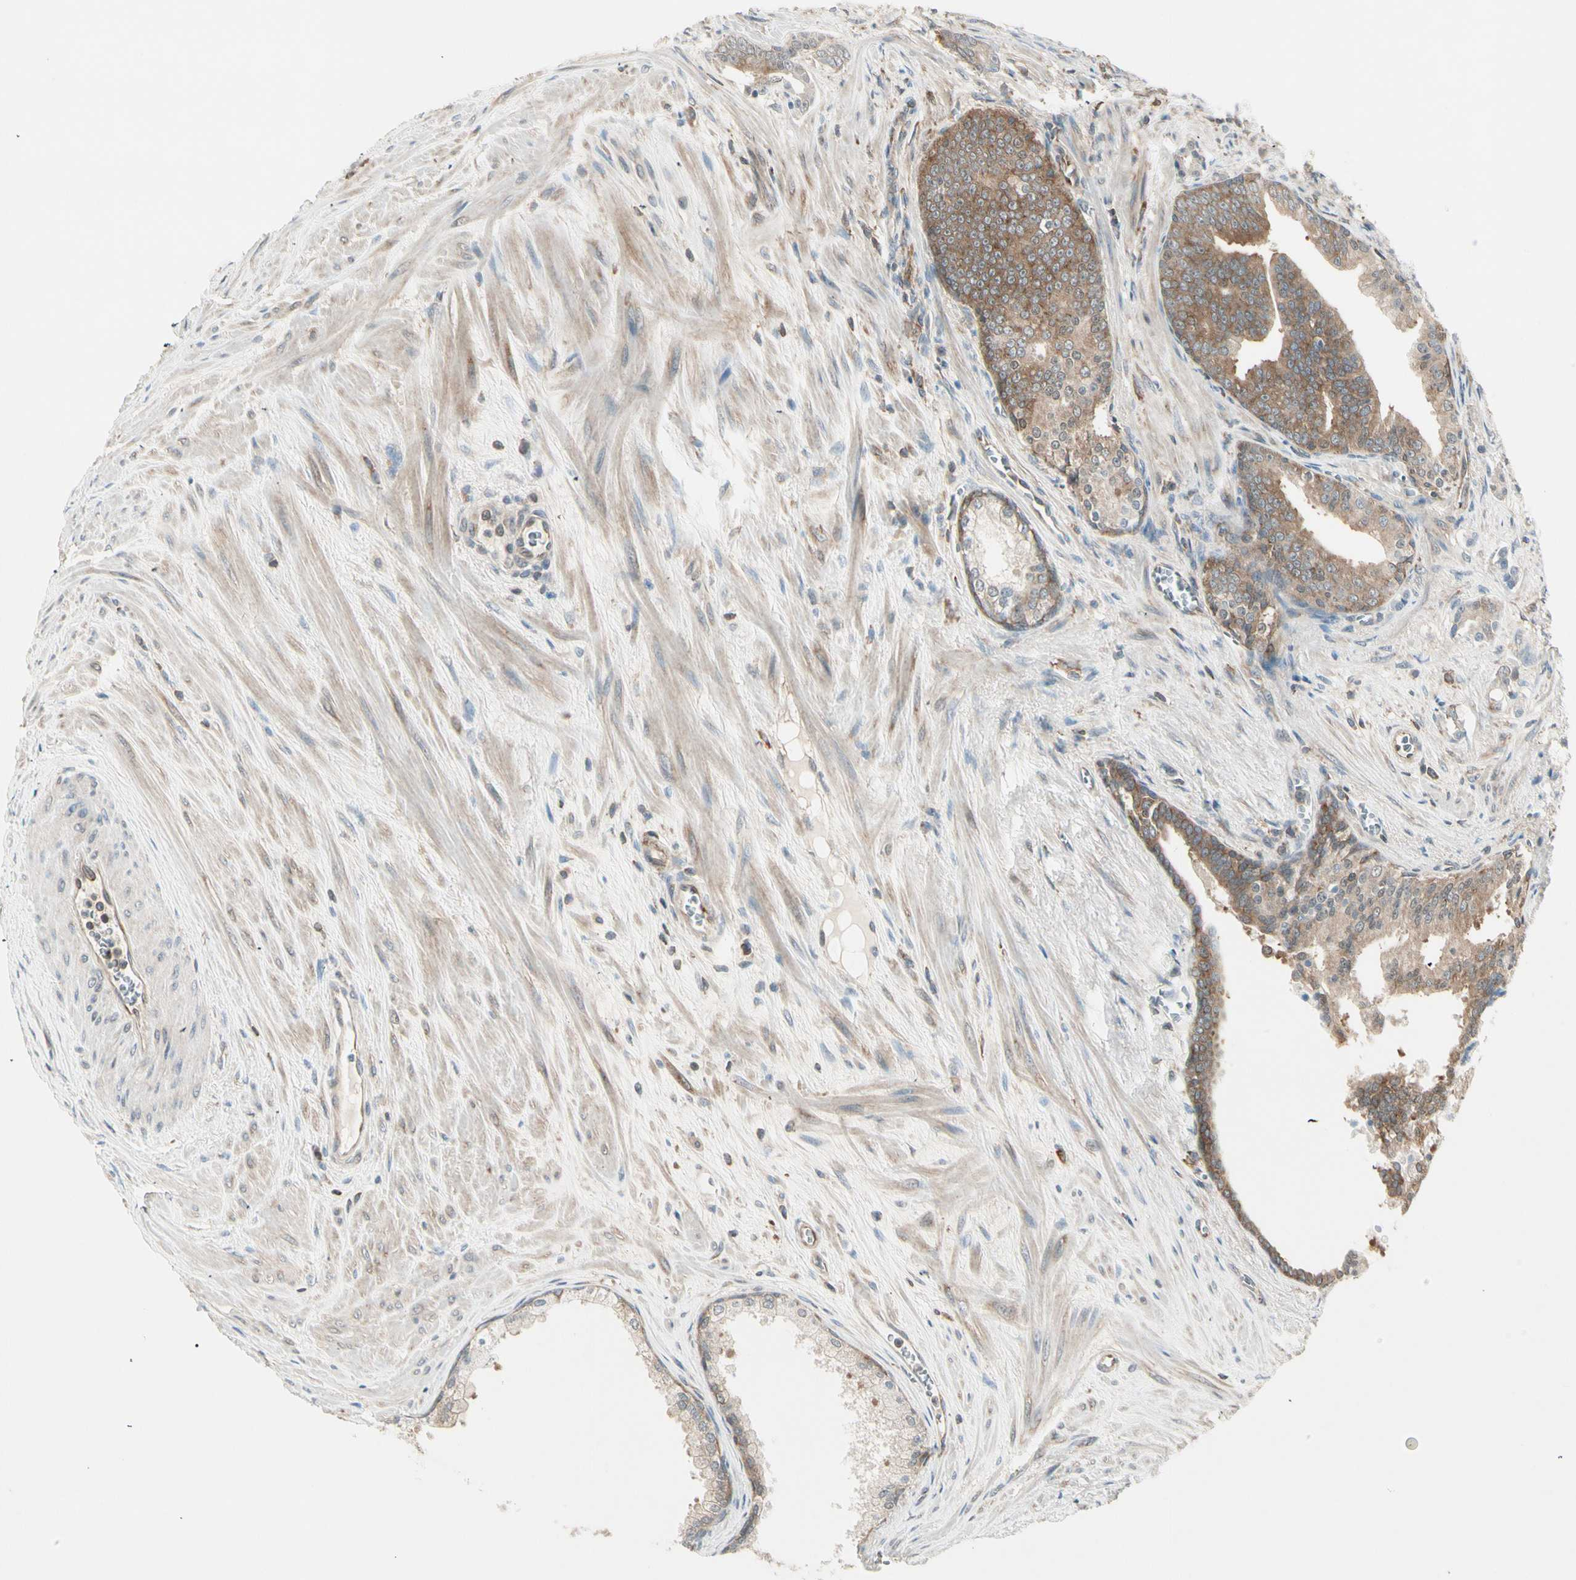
{"staining": {"intensity": "moderate", "quantity": ">75%", "location": "cytoplasmic/membranous"}, "tissue": "prostate cancer", "cell_type": "Tumor cells", "image_type": "cancer", "snomed": [{"axis": "morphology", "description": "Adenocarcinoma, Low grade"}, {"axis": "topography", "description": "Prostate"}], "caption": "Immunohistochemistry micrograph of neoplastic tissue: prostate cancer (low-grade adenocarcinoma) stained using IHC exhibits medium levels of moderate protein expression localized specifically in the cytoplasmic/membranous of tumor cells, appearing as a cytoplasmic/membranous brown color.", "gene": "OXSR1", "patient": {"sex": "male", "age": 58}}